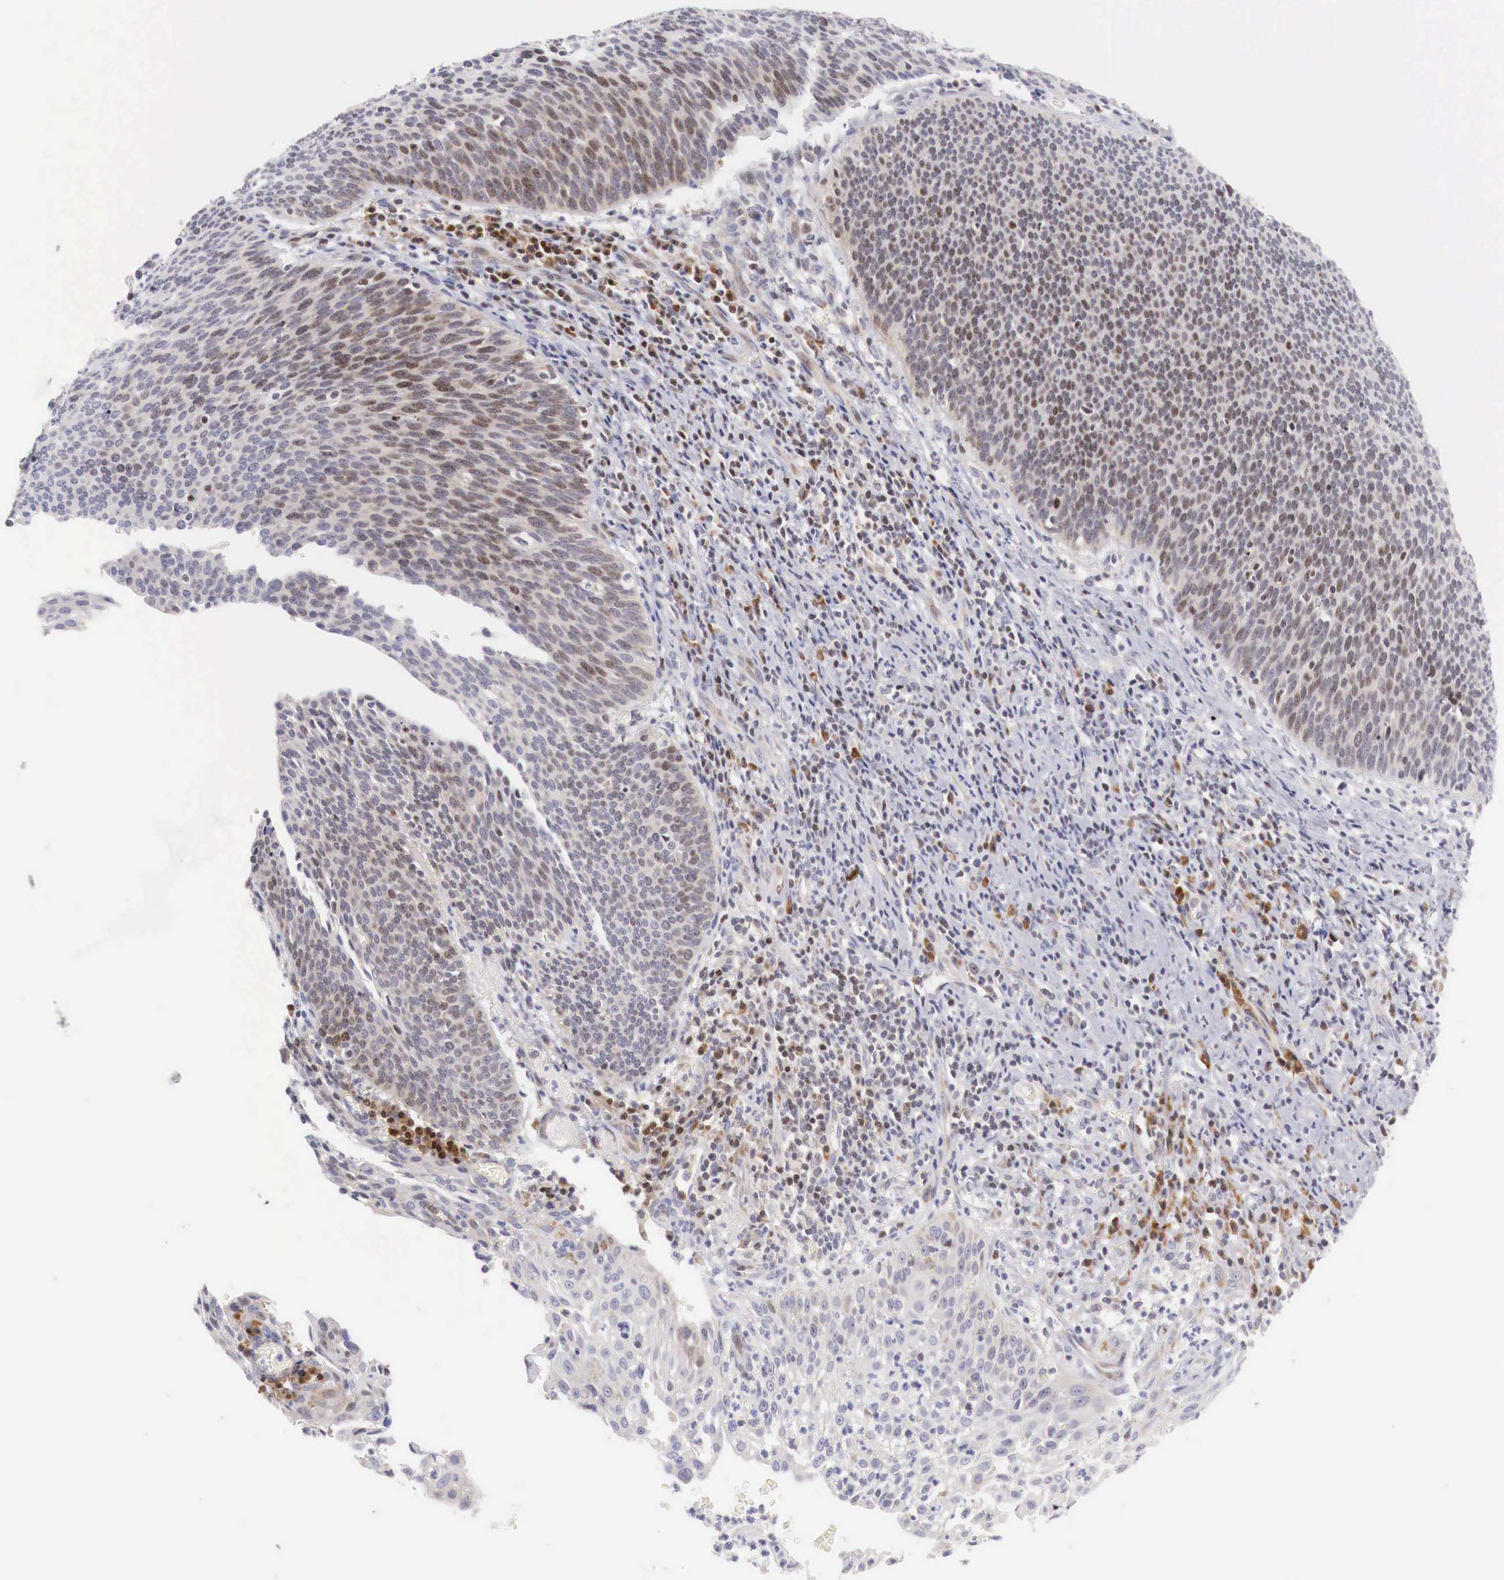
{"staining": {"intensity": "weak", "quantity": "25%-75%", "location": "nuclear"}, "tissue": "cervical cancer", "cell_type": "Tumor cells", "image_type": "cancer", "snomed": [{"axis": "morphology", "description": "Squamous cell carcinoma, NOS"}, {"axis": "topography", "description": "Cervix"}], "caption": "An immunohistochemistry (IHC) image of neoplastic tissue is shown. Protein staining in brown shows weak nuclear positivity in cervical cancer (squamous cell carcinoma) within tumor cells.", "gene": "CLCN5", "patient": {"sex": "female", "age": 41}}